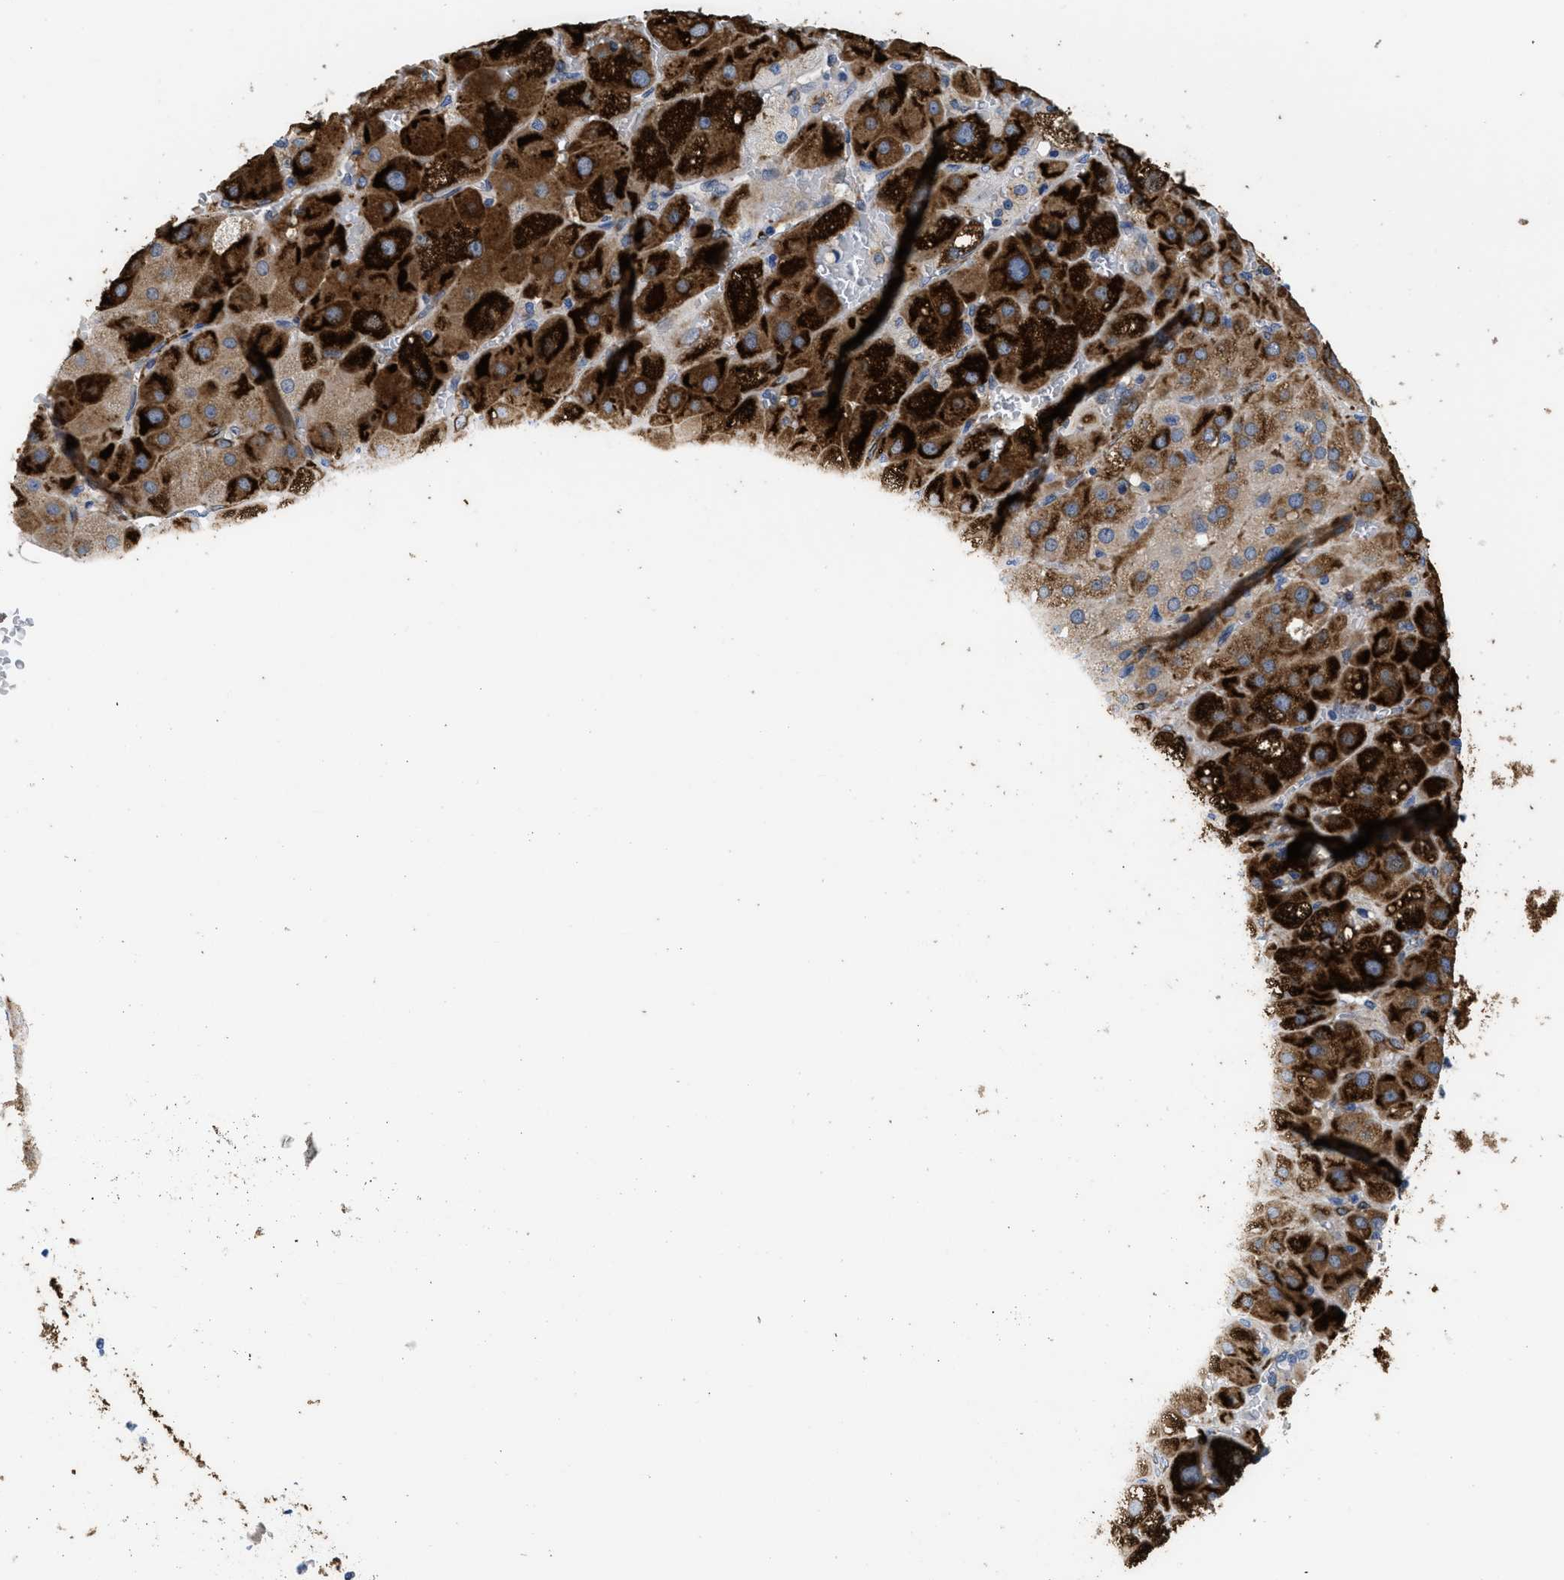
{"staining": {"intensity": "strong", "quantity": ">75%", "location": "cytoplasmic/membranous"}, "tissue": "adrenal gland", "cell_type": "Glandular cells", "image_type": "normal", "snomed": [{"axis": "morphology", "description": "Normal tissue, NOS"}, {"axis": "topography", "description": "Adrenal gland"}], "caption": "Strong cytoplasmic/membranous protein staining is seen in about >75% of glandular cells in adrenal gland. (IHC, brightfield microscopy, high magnification).", "gene": "SQLE", "patient": {"sex": "female", "age": 47}}